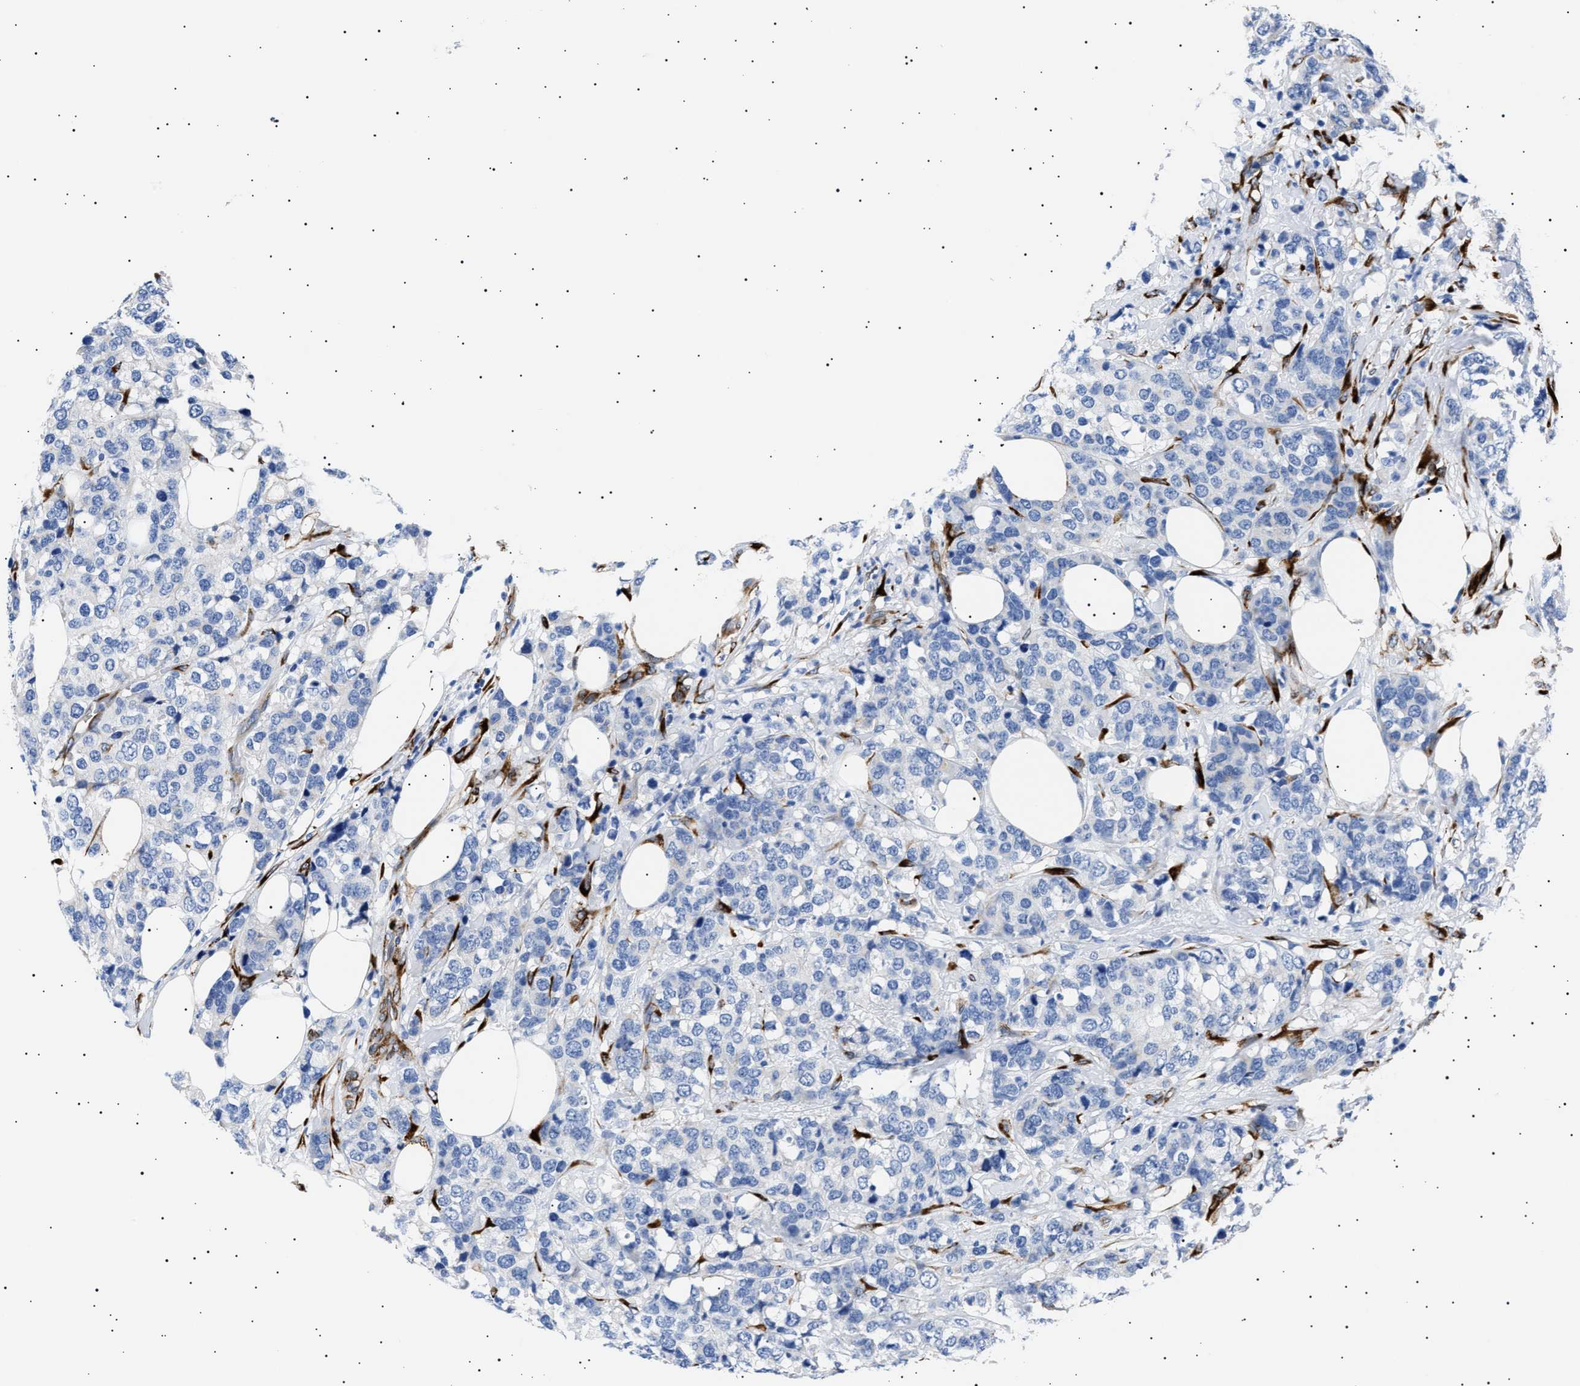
{"staining": {"intensity": "negative", "quantity": "none", "location": "none"}, "tissue": "breast cancer", "cell_type": "Tumor cells", "image_type": "cancer", "snomed": [{"axis": "morphology", "description": "Lobular carcinoma"}, {"axis": "topography", "description": "Breast"}], "caption": "High power microscopy image of an IHC photomicrograph of lobular carcinoma (breast), revealing no significant staining in tumor cells. (DAB (3,3'-diaminobenzidine) immunohistochemistry with hematoxylin counter stain).", "gene": "HEMGN", "patient": {"sex": "female", "age": 59}}